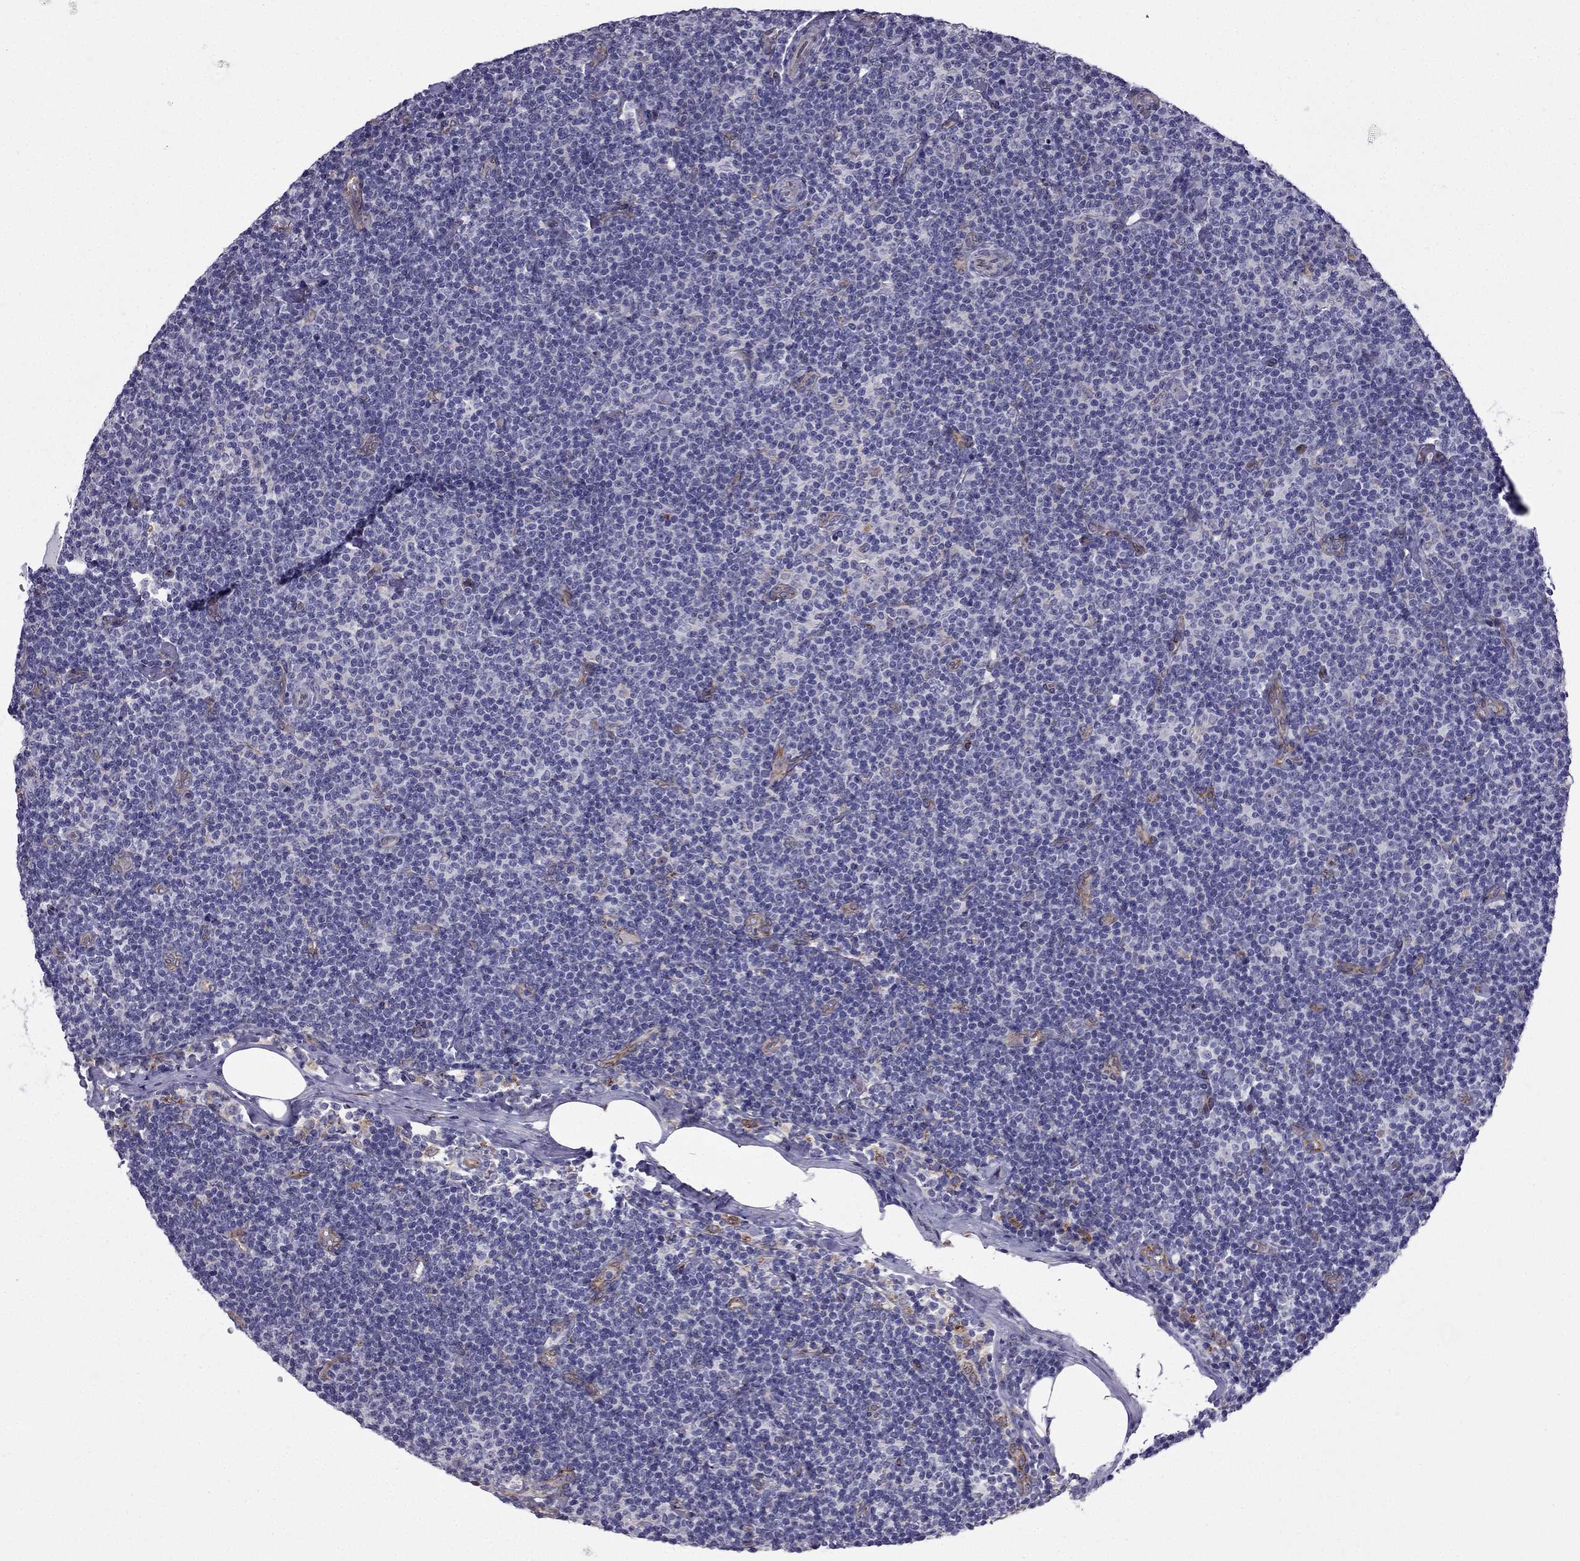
{"staining": {"intensity": "negative", "quantity": "none", "location": "none"}, "tissue": "lymphoma", "cell_type": "Tumor cells", "image_type": "cancer", "snomed": [{"axis": "morphology", "description": "Malignant lymphoma, non-Hodgkin's type, Low grade"}, {"axis": "topography", "description": "Lymph node"}], "caption": "This photomicrograph is of malignant lymphoma, non-Hodgkin's type (low-grade) stained with immunohistochemistry (IHC) to label a protein in brown with the nuclei are counter-stained blue. There is no positivity in tumor cells.", "gene": "IKBIP", "patient": {"sex": "male", "age": 81}}